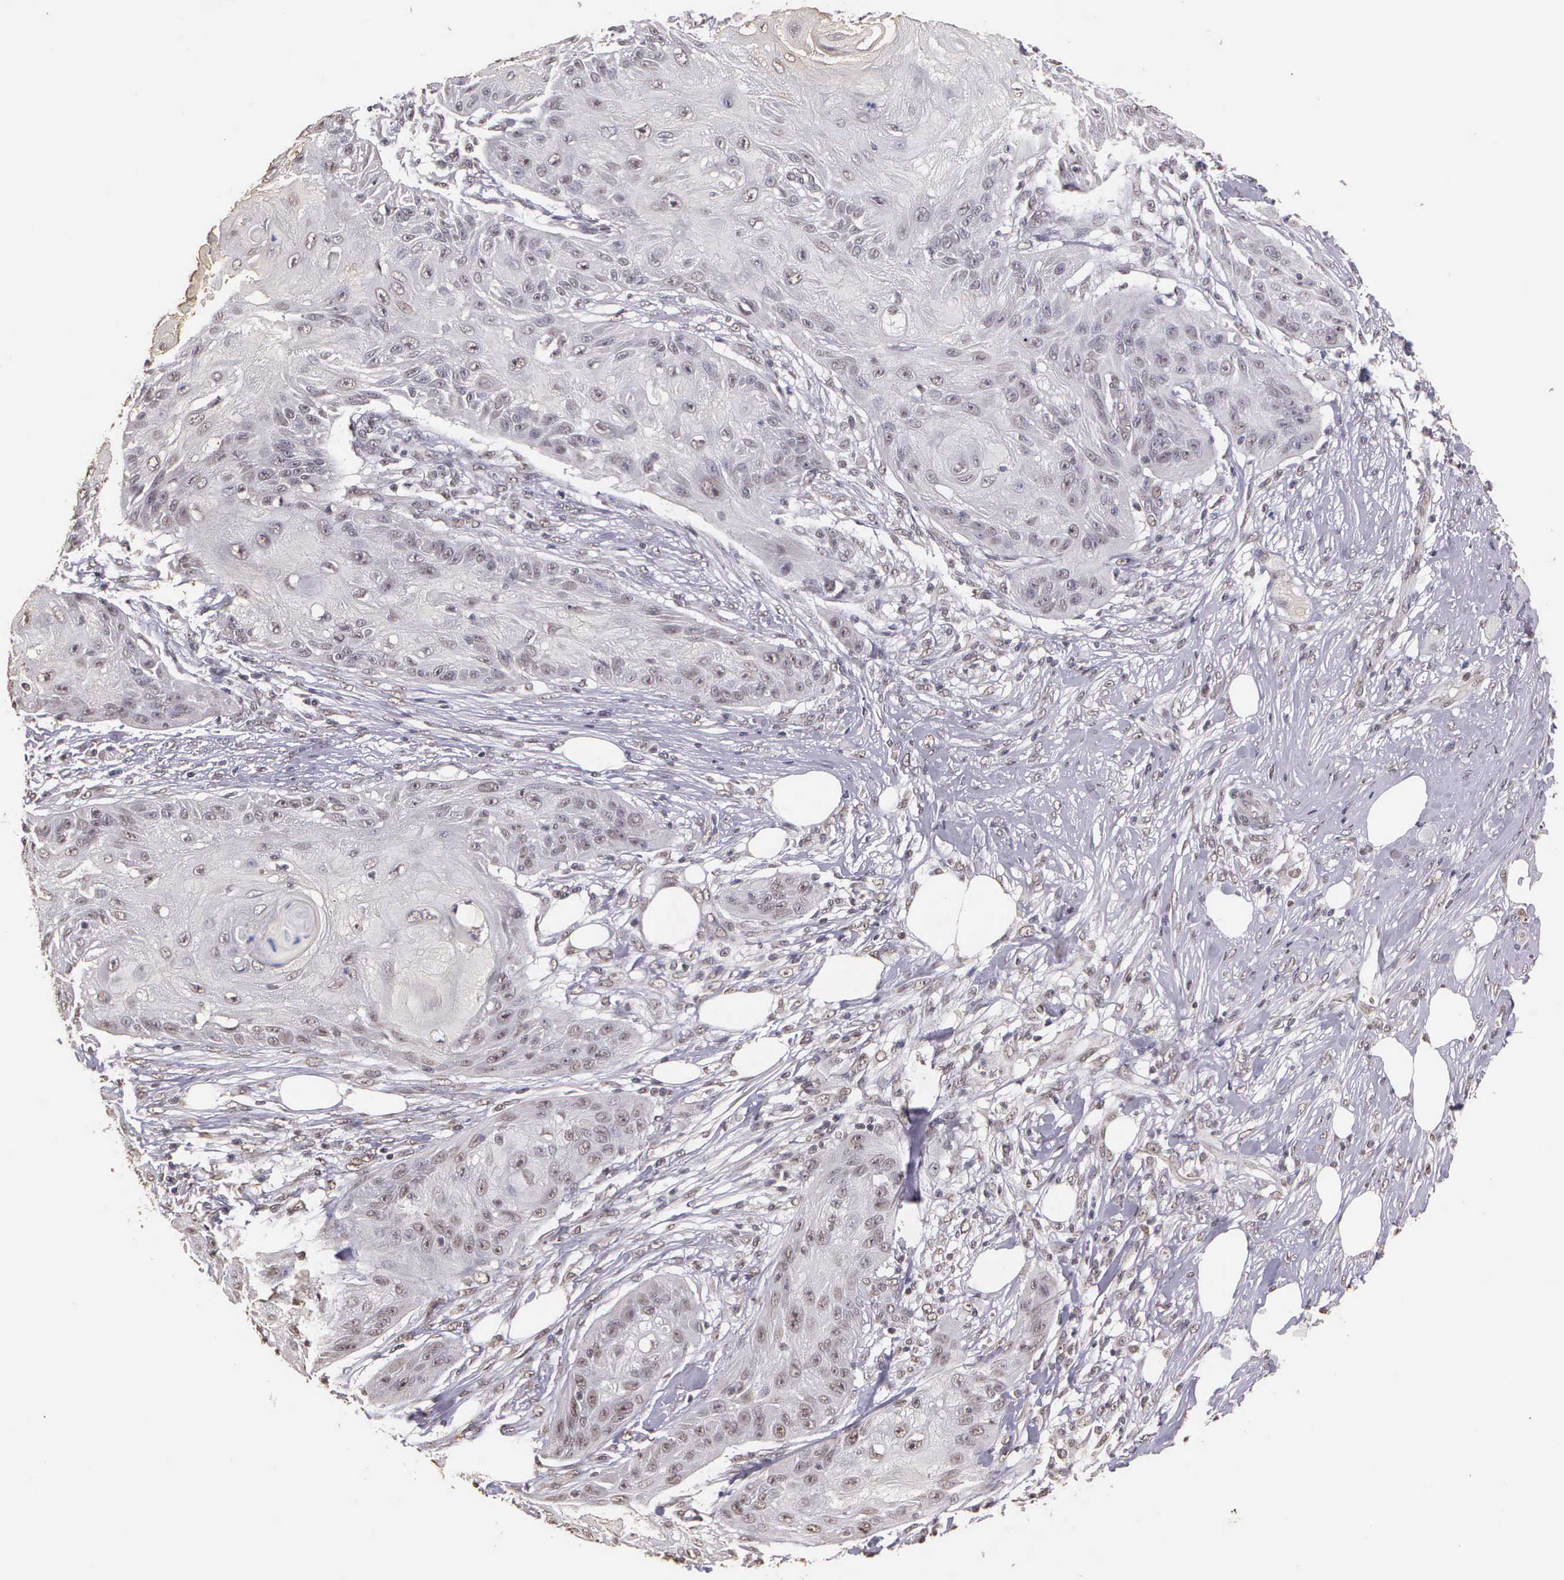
{"staining": {"intensity": "negative", "quantity": "none", "location": "none"}, "tissue": "skin cancer", "cell_type": "Tumor cells", "image_type": "cancer", "snomed": [{"axis": "morphology", "description": "Squamous cell carcinoma, NOS"}, {"axis": "topography", "description": "Skin"}], "caption": "Tumor cells show no significant protein positivity in squamous cell carcinoma (skin).", "gene": "ARMCX5", "patient": {"sex": "female", "age": 88}}